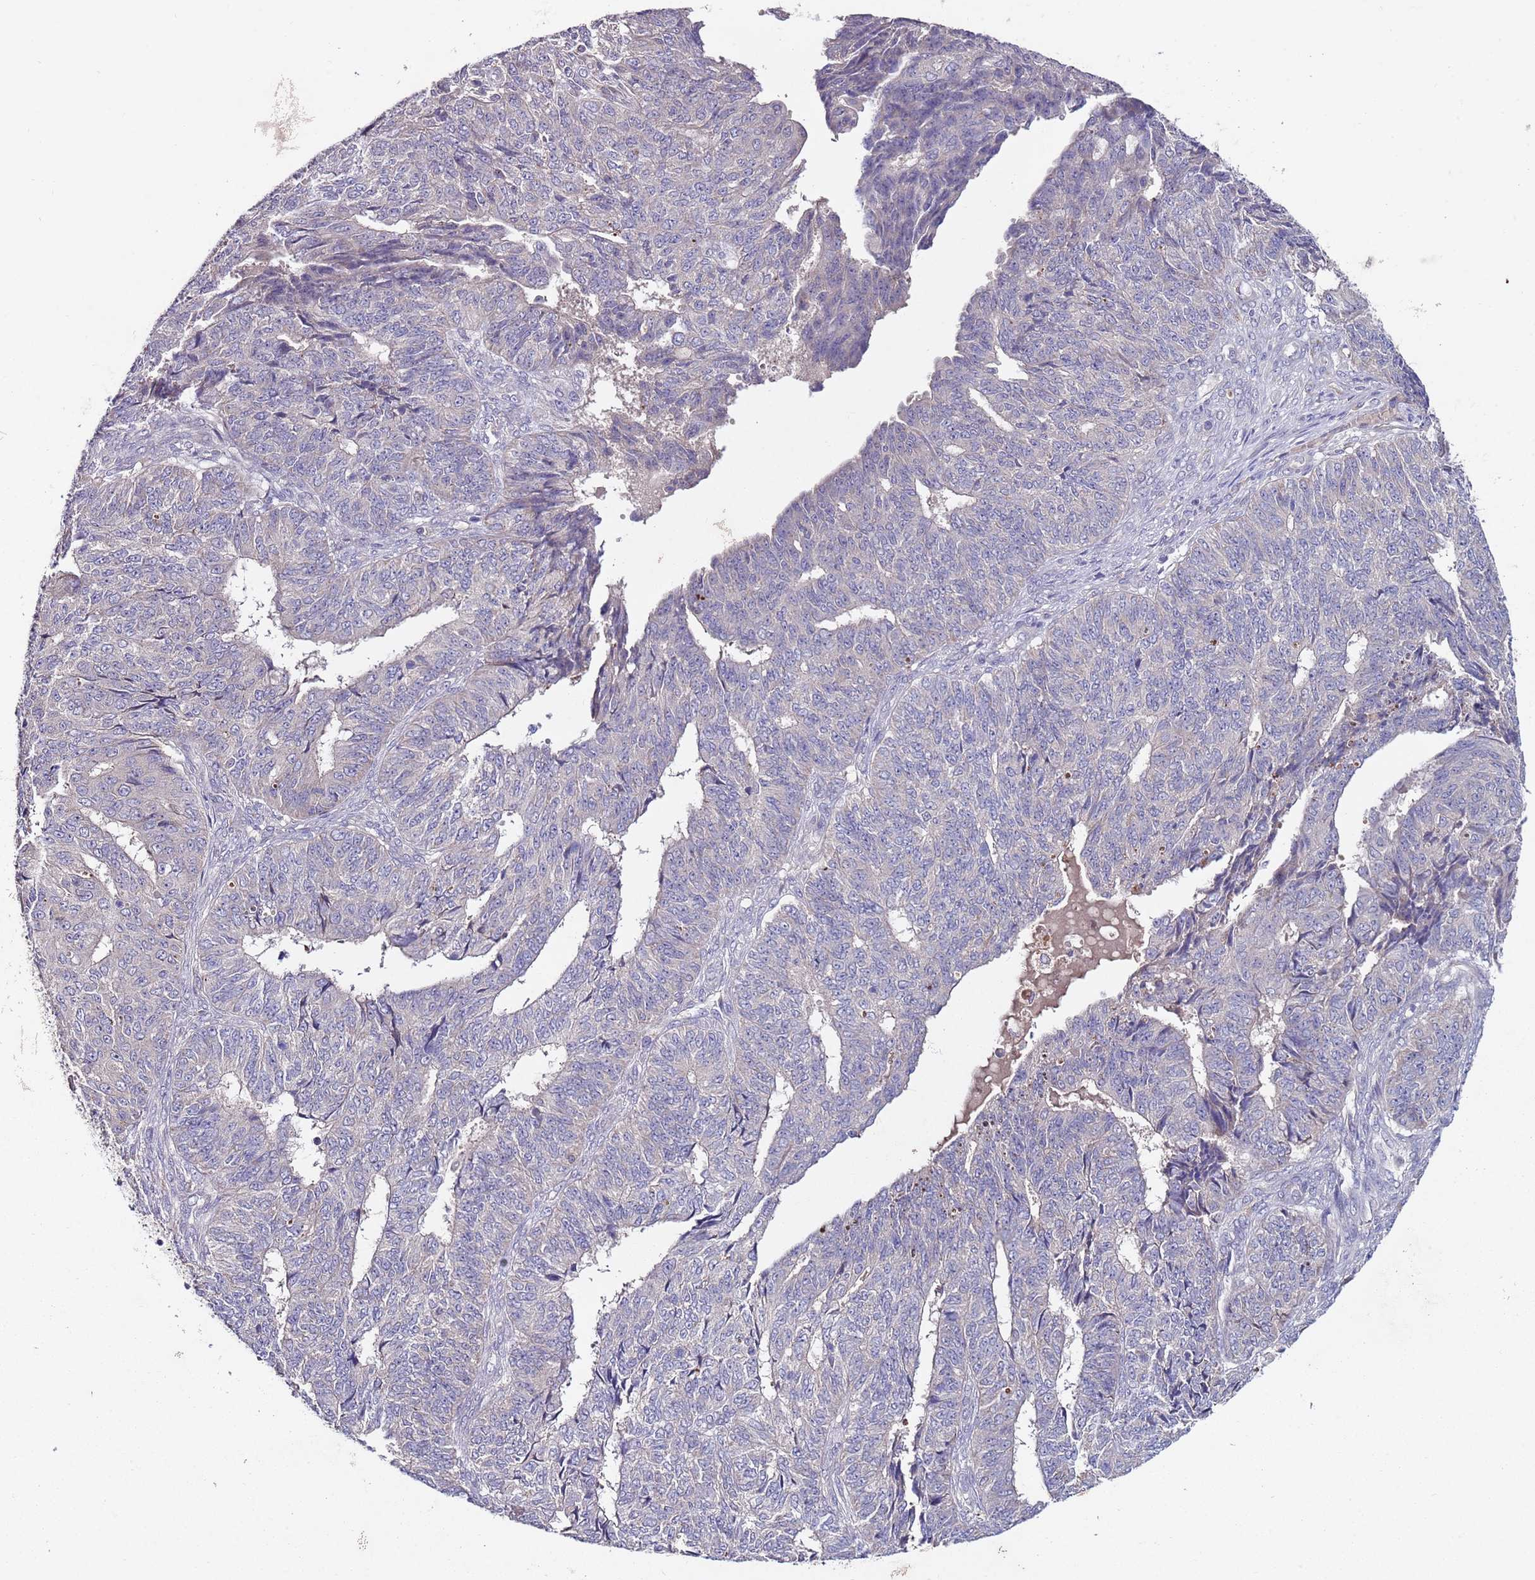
{"staining": {"intensity": "negative", "quantity": "none", "location": "none"}, "tissue": "endometrial cancer", "cell_type": "Tumor cells", "image_type": "cancer", "snomed": [{"axis": "morphology", "description": "Adenocarcinoma, NOS"}, {"axis": "topography", "description": "Endometrium"}], "caption": "Immunohistochemistry of human endometrial cancer reveals no staining in tumor cells. The staining is performed using DAB brown chromogen with nuclei counter-stained in using hematoxylin.", "gene": "NRDE2", "patient": {"sex": "female", "age": 32}}